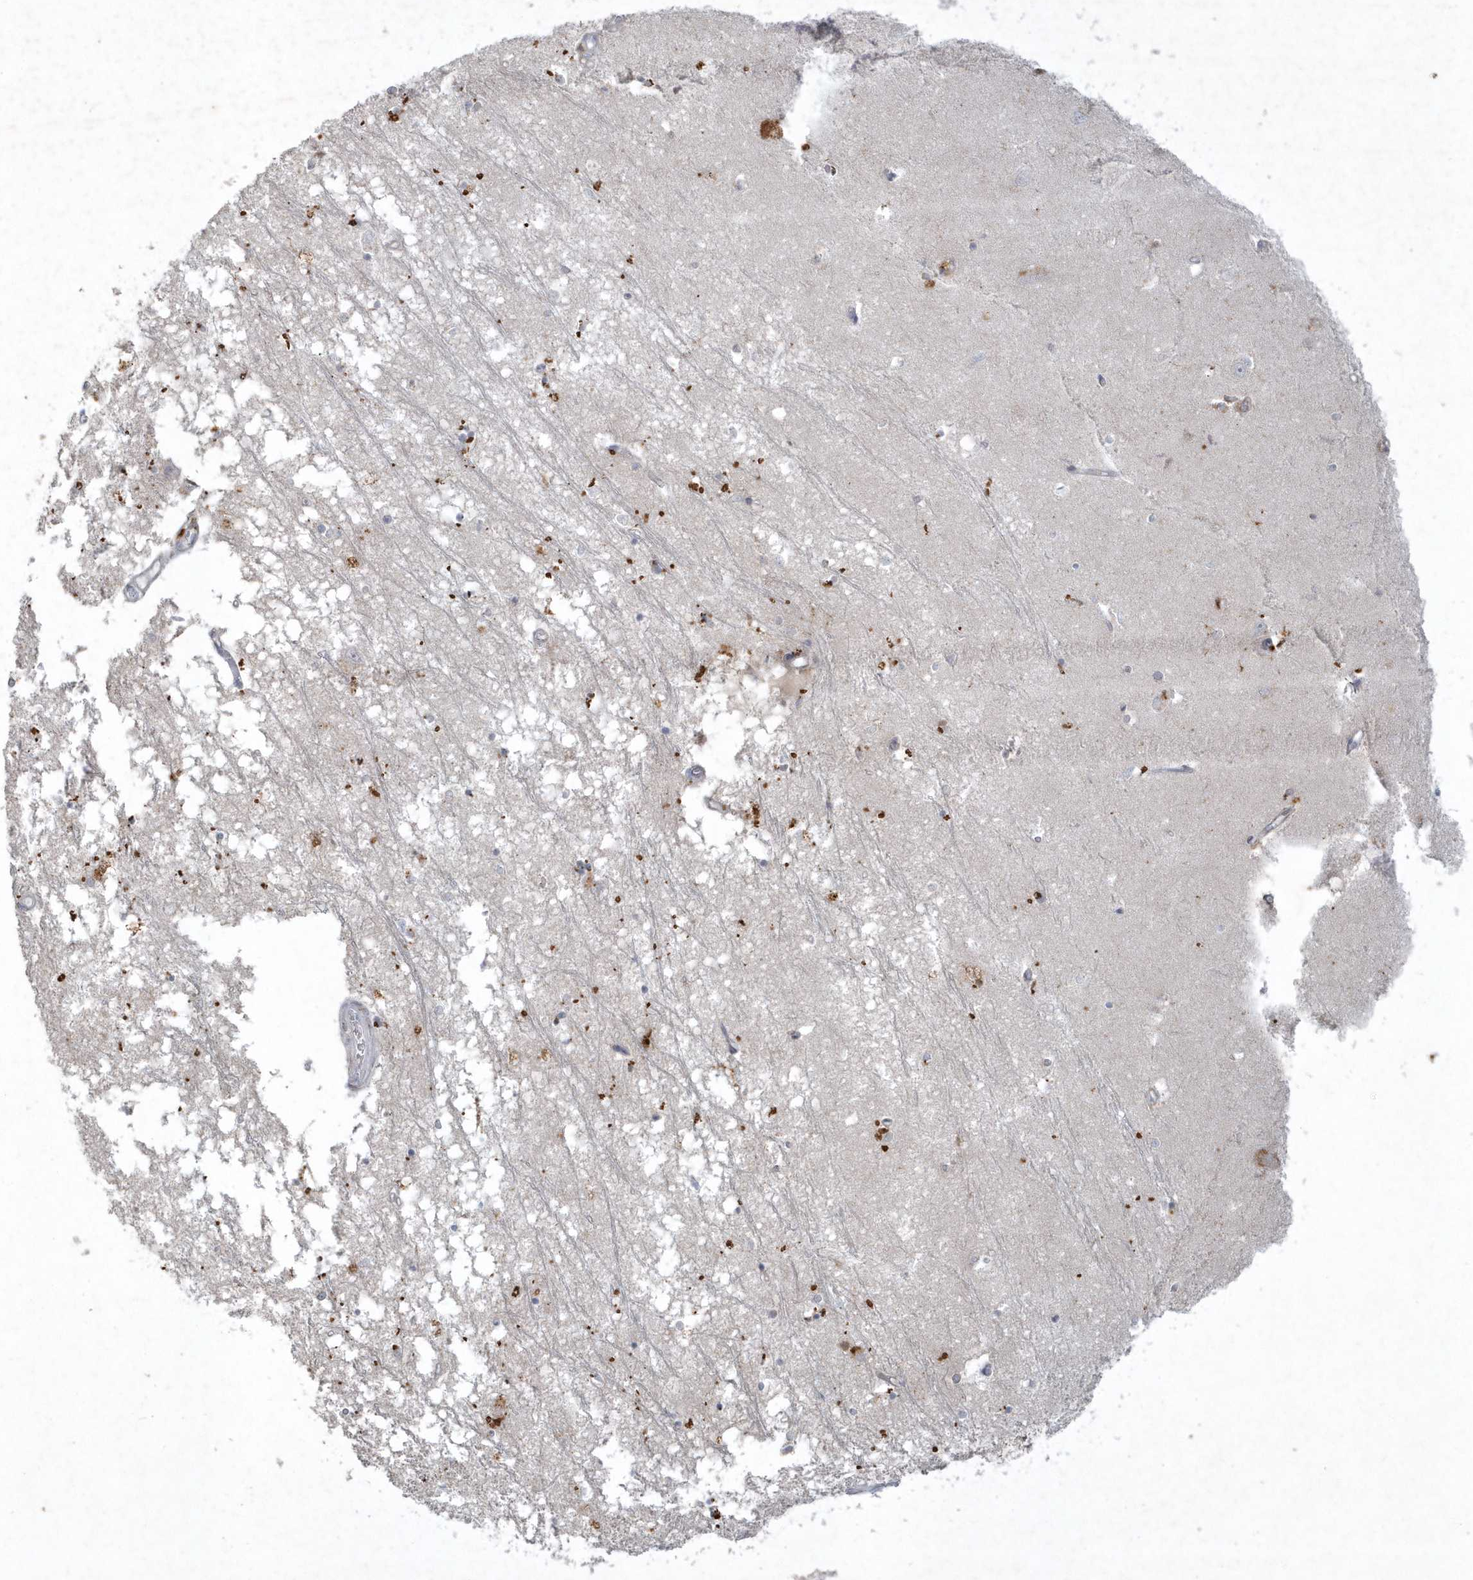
{"staining": {"intensity": "weak", "quantity": "<25%", "location": "cytoplasmic/membranous"}, "tissue": "hippocampus", "cell_type": "Glial cells", "image_type": "normal", "snomed": [{"axis": "morphology", "description": "Normal tissue, NOS"}, {"axis": "topography", "description": "Hippocampus"}], "caption": "DAB immunohistochemical staining of unremarkable hippocampus demonstrates no significant positivity in glial cells. (DAB IHC, high magnification).", "gene": "THG1L", "patient": {"sex": "male", "age": 70}}